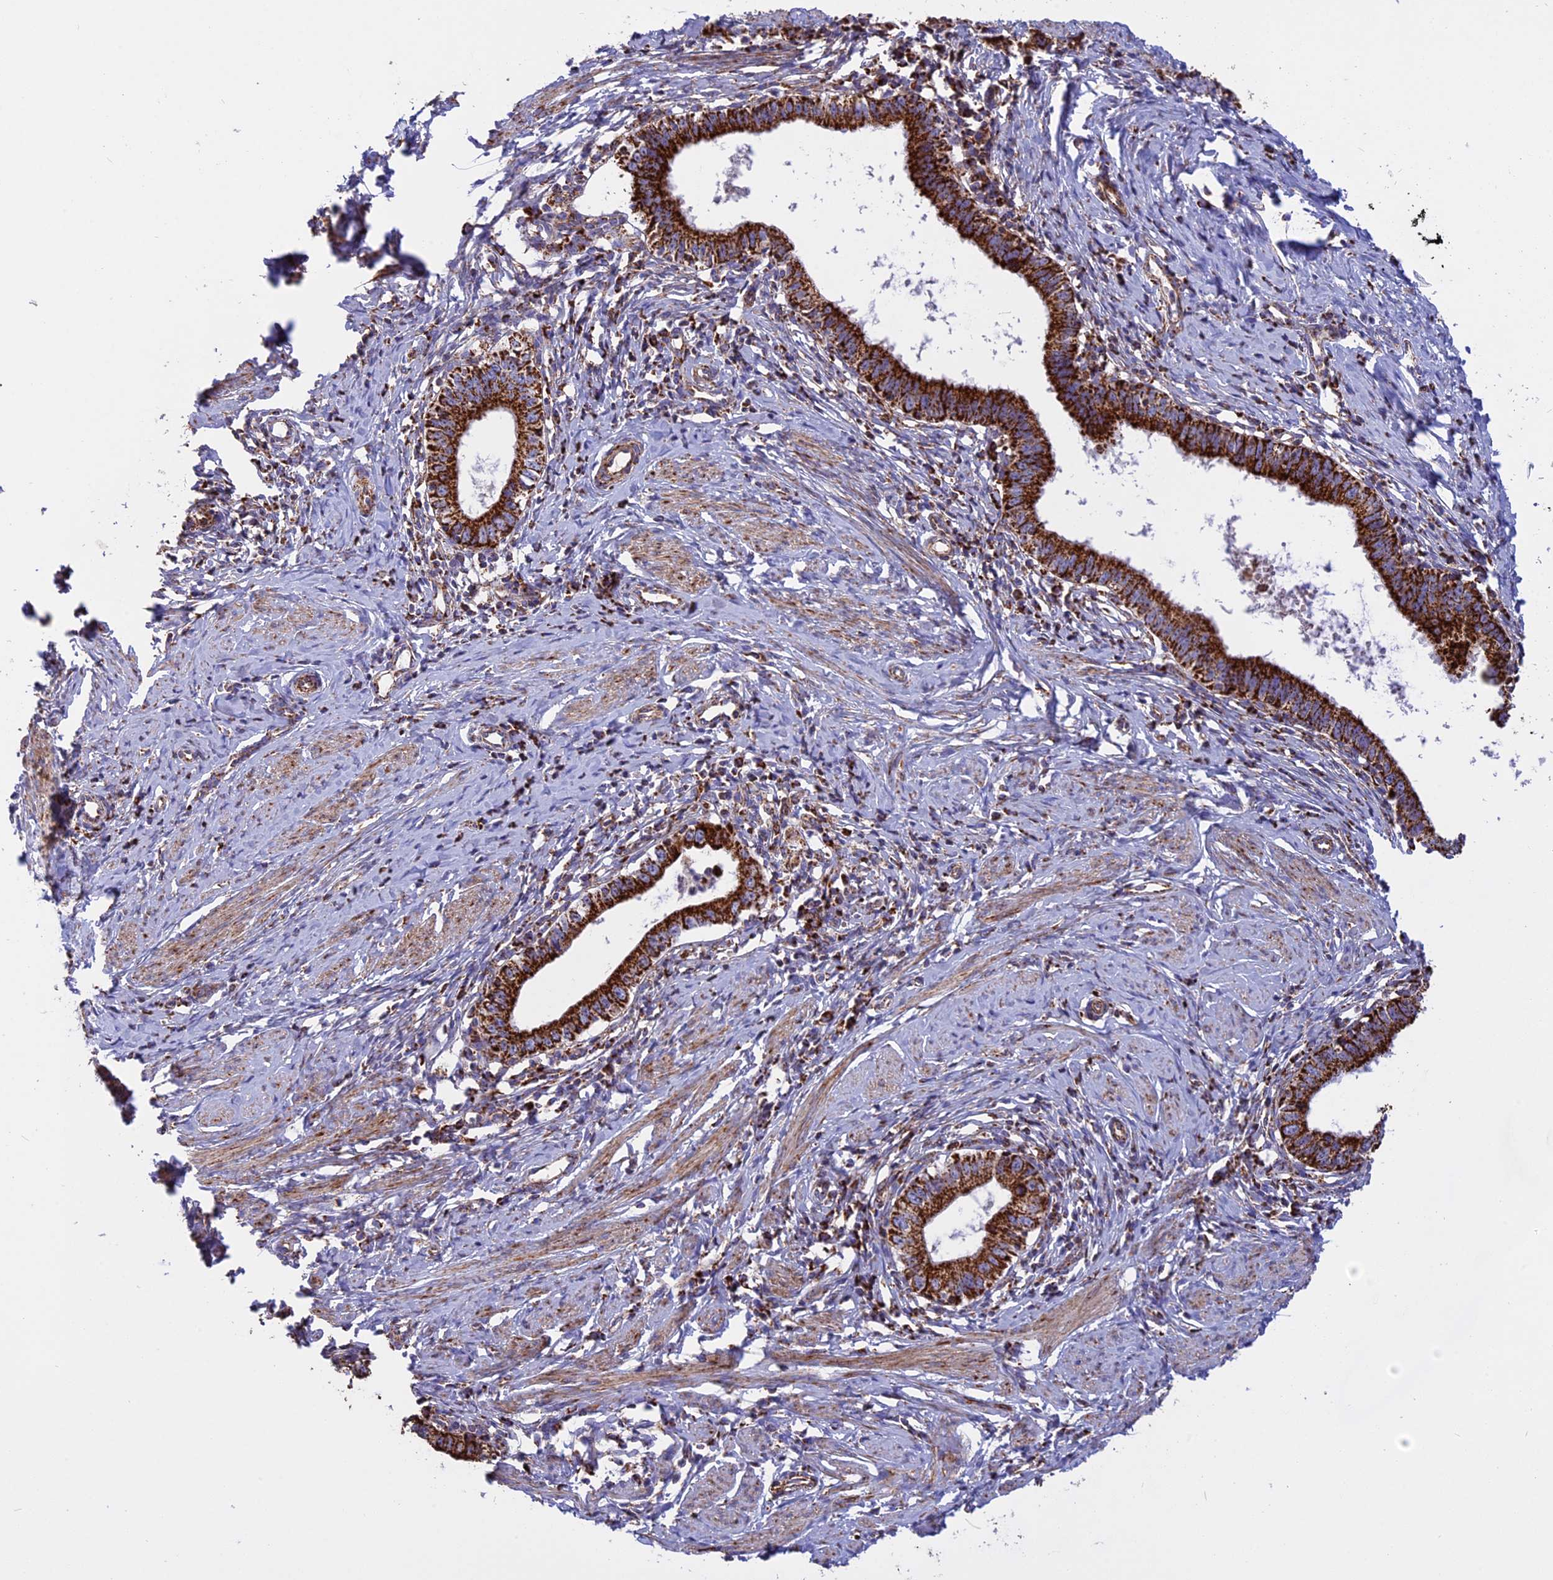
{"staining": {"intensity": "strong", "quantity": ">75%", "location": "cytoplasmic/membranous"}, "tissue": "cervical cancer", "cell_type": "Tumor cells", "image_type": "cancer", "snomed": [{"axis": "morphology", "description": "Adenocarcinoma, NOS"}, {"axis": "topography", "description": "Cervix"}], "caption": "Brown immunohistochemical staining in adenocarcinoma (cervical) demonstrates strong cytoplasmic/membranous positivity in about >75% of tumor cells.", "gene": "UQCRB", "patient": {"sex": "female", "age": 36}}